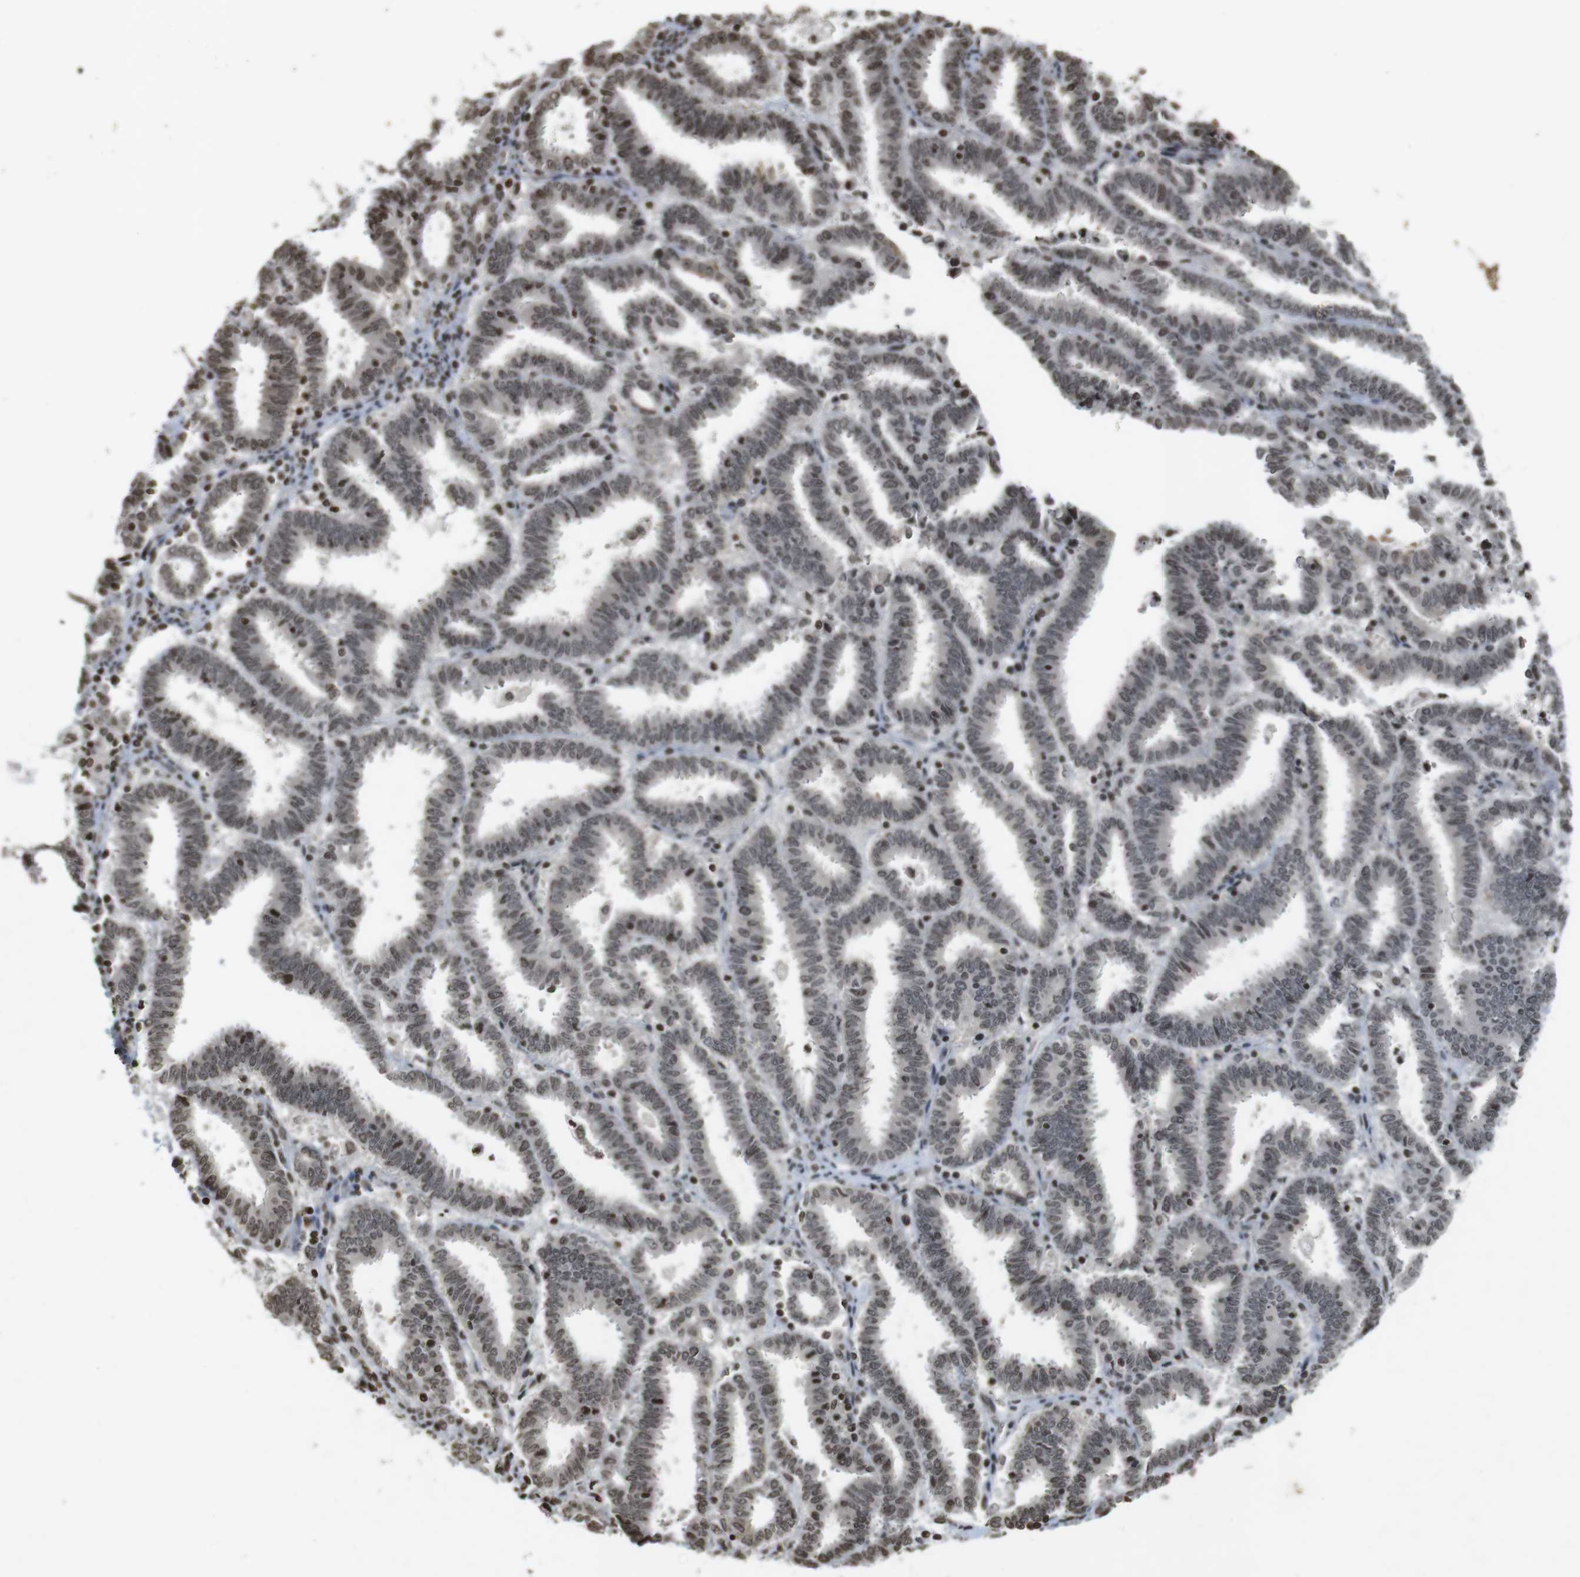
{"staining": {"intensity": "weak", "quantity": "25%-75%", "location": "nuclear"}, "tissue": "endometrial cancer", "cell_type": "Tumor cells", "image_type": "cancer", "snomed": [{"axis": "morphology", "description": "Adenocarcinoma, NOS"}, {"axis": "topography", "description": "Uterus"}], "caption": "The immunohistochemical stain highlights weak nuclear staining in tumor cells of endometrial adenocarcinoma tissue. (Brightfield microscopy of DAB IHC at high magnification).", "gene": "FOXA3", "patient": {"sex": "female", "age": 83}}